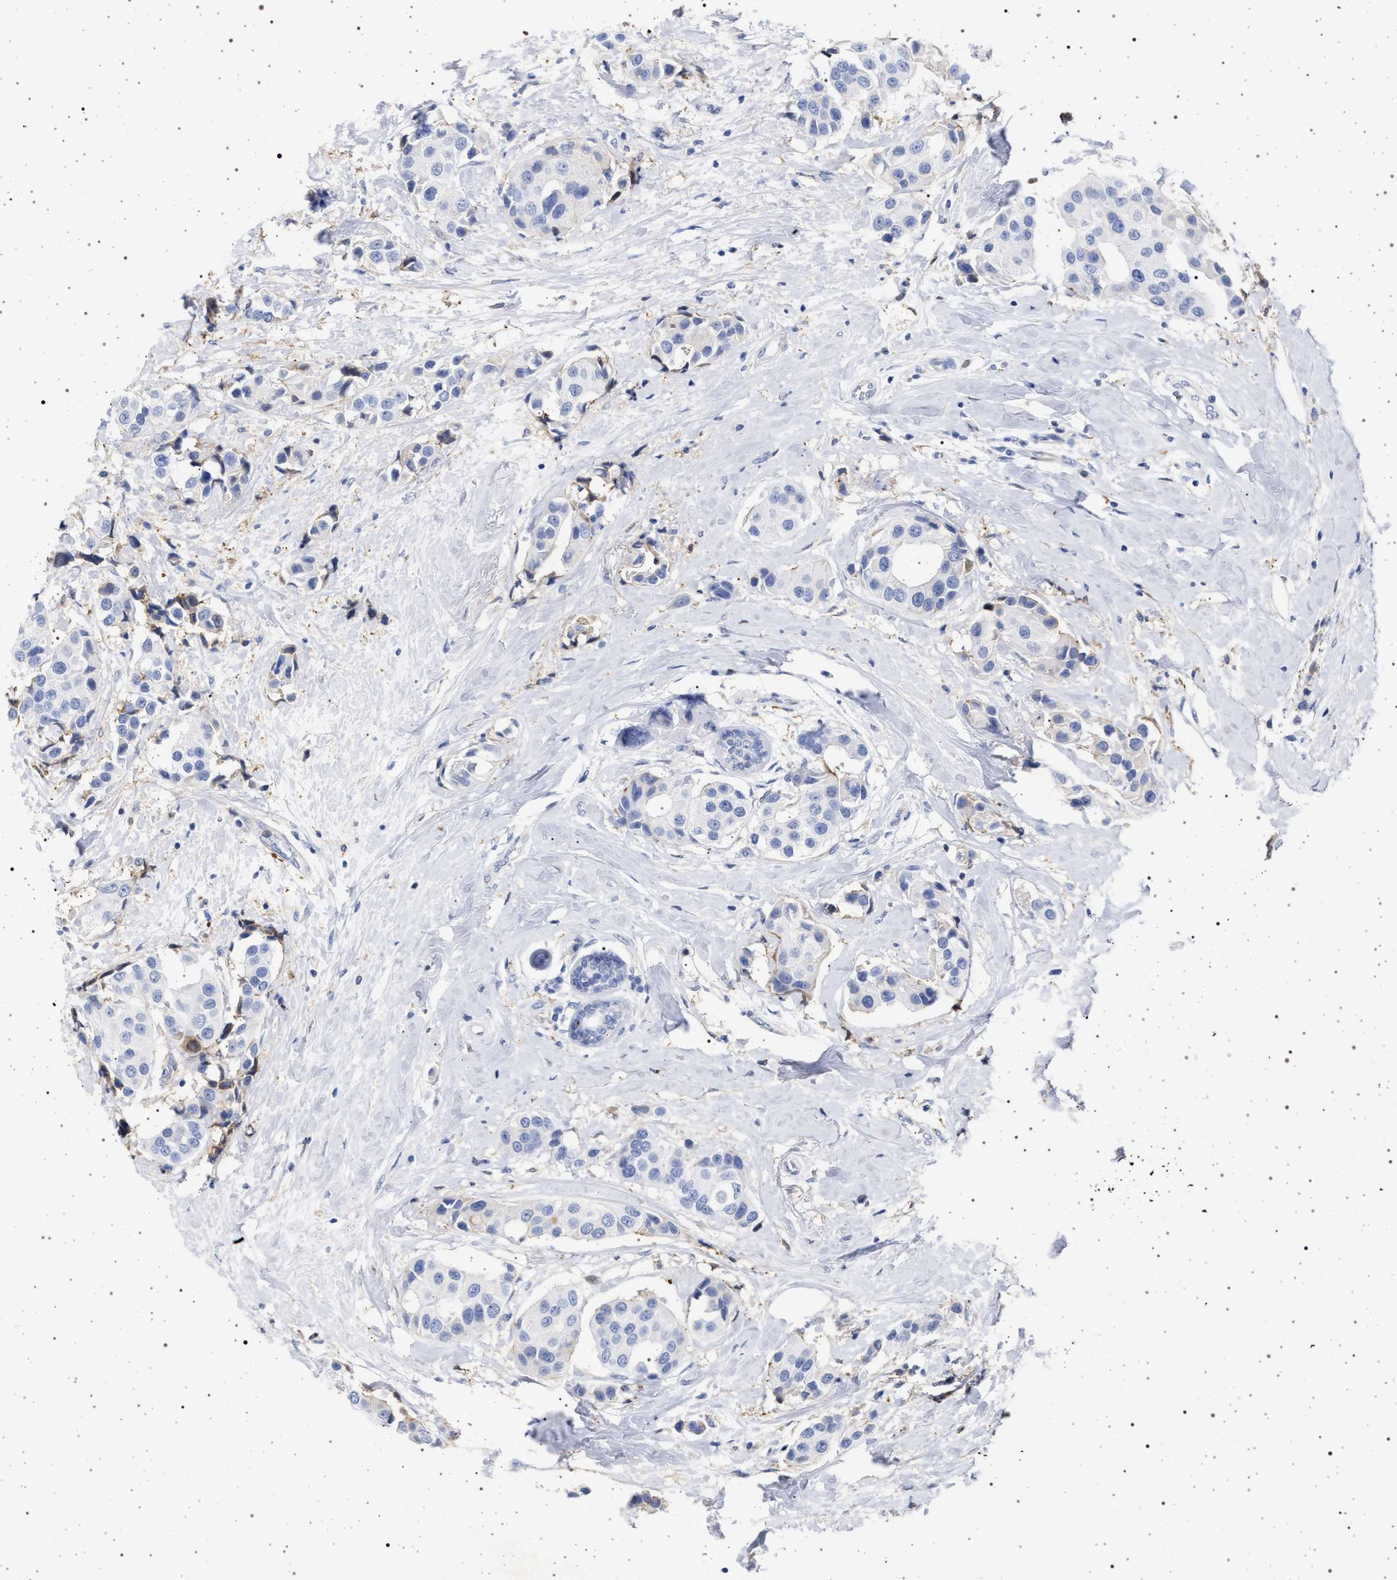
{"staining": {"intensity": "negative", "quantity": "none", "location": "none"}, "tissue": "breast cancer", "cell_type": "Tumor cells", "image_type": "cancer", "snomed": [{"axis": "morphology", "description": "Normal tissue, NOS"}, {"axis": "morphology", "description": "Duct carcinoma"}, {"axis": "topography", "description": "Breast"}], "caption": "Immunohistochemistry (IHC) image of neoplastic tissue: breast intraductal carcinoma stained with DAB displays no significant protein positivity in tumor cells. Nuclei are stained in blue.", "gene": "PLG", "patient": {"sex": "female", "age": 39}}